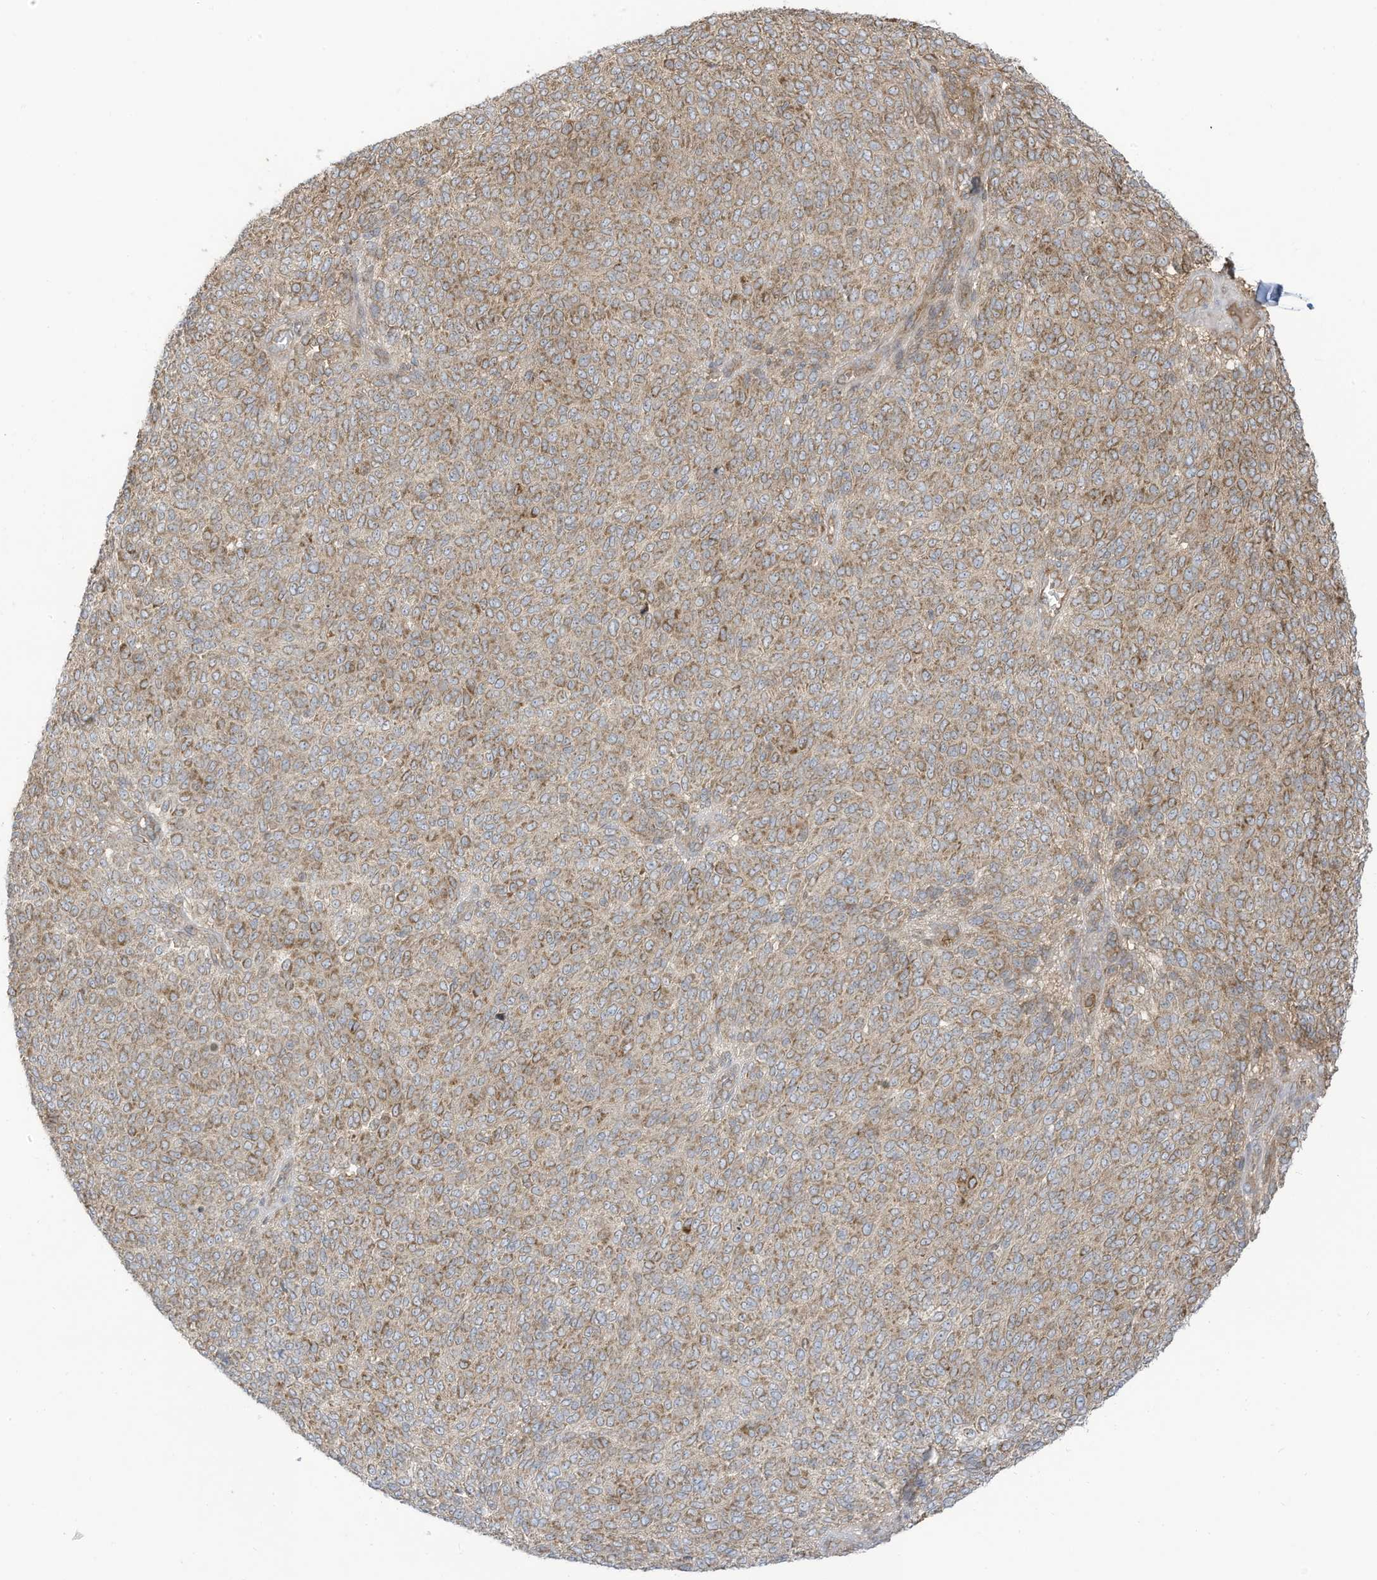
{"staining": {"intensity": "moderate", "quantity": ">75%", "location": "cytoplasmic/membranous"}, "tissue": "melanoma", "cell_type": "Tumor cells", "image_type": "cancer", "snomed": [{"axis": "morphology", "description": "Malignant melanoma, NOS"}, {"axis": "topography", "description": "Skin"}], "caption": "Human malignant melanoma stained for a protein (brown) reveals moderate cytoplasmic/membranous positive expression in approximately >75% of tumor cells.", "gene": "CGAS", "patient": {"sex": "male", "age": 49}}